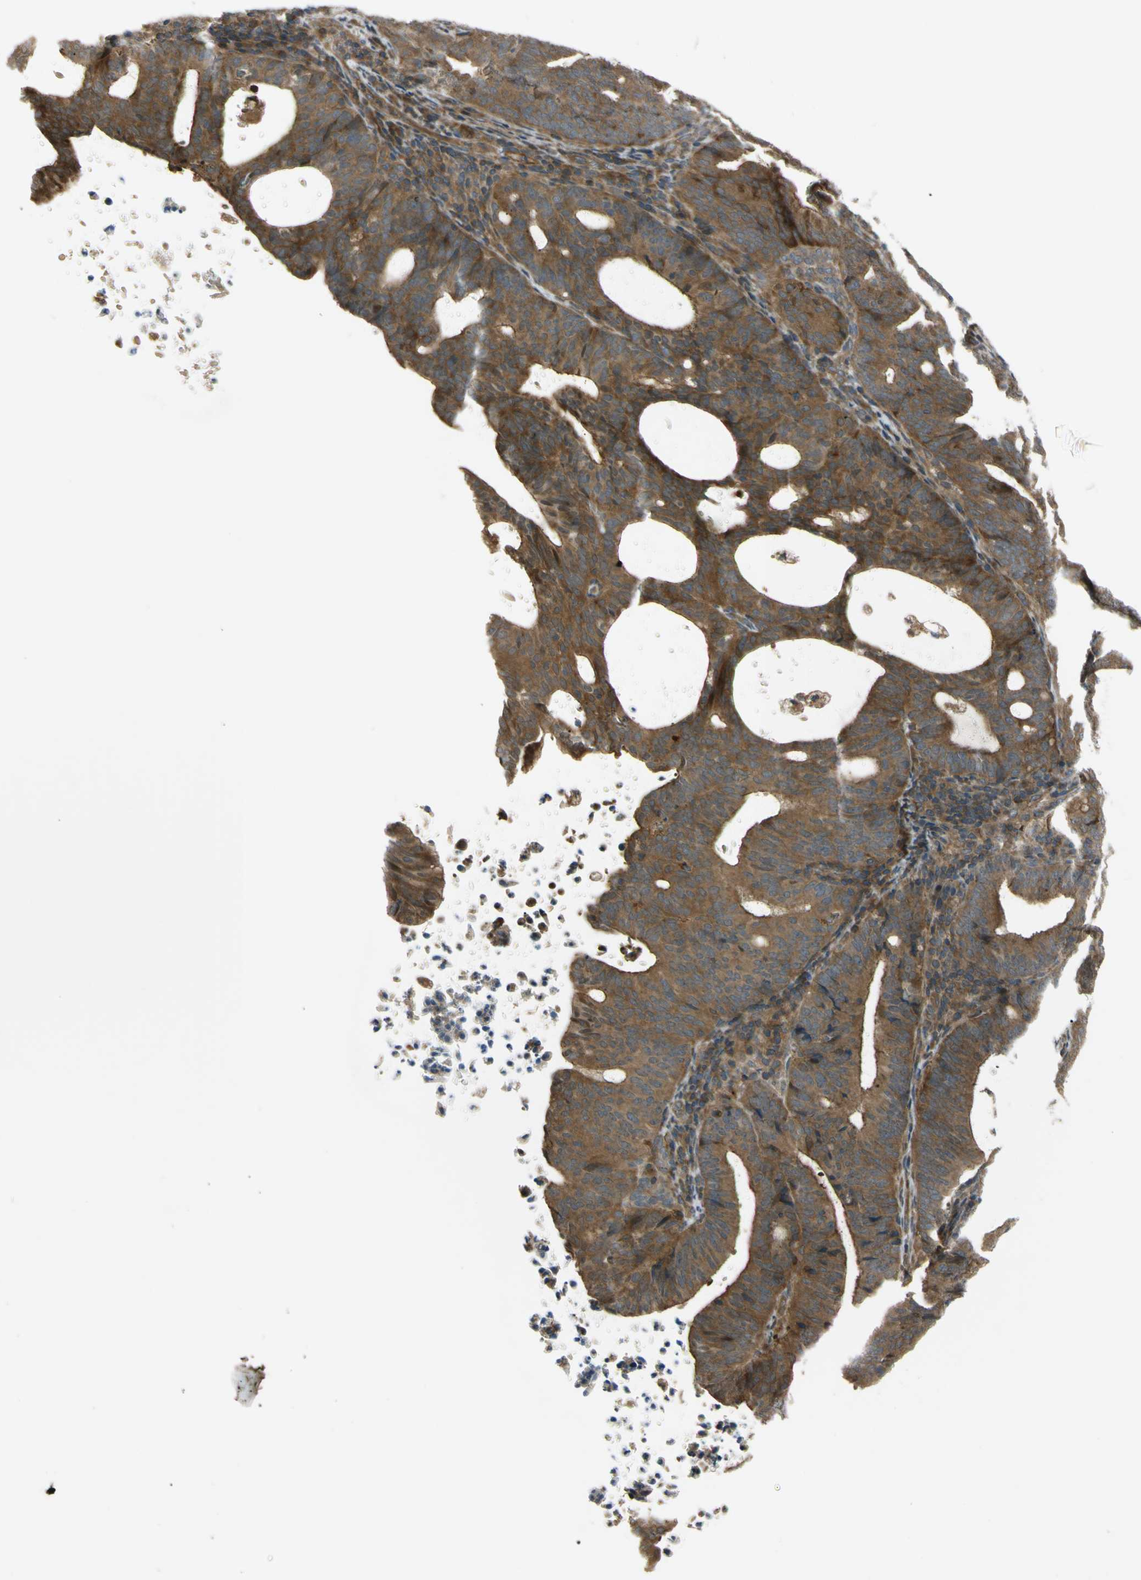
{"staining": {"intensity": "strong", "quantity": ">75%", "location": "cytoplasmic/membranous"}, "tissue": "endometrial cancer", "cell_type": "Tumor cells", "image_type": "cancer", "snomed": [{"axis": "morphology", "description": "Adenocarcinoma, NOS"}, {"axis": "topography", "description": "Uterus"}], "caption": "Tumor cells display high levels of strong cytoplasmic/membranous positivity in about >75% of cells in endometrial cancer (adenocarcinoma).", "gene": "FLII", "patient": {"sex": "female", "age": 83}}